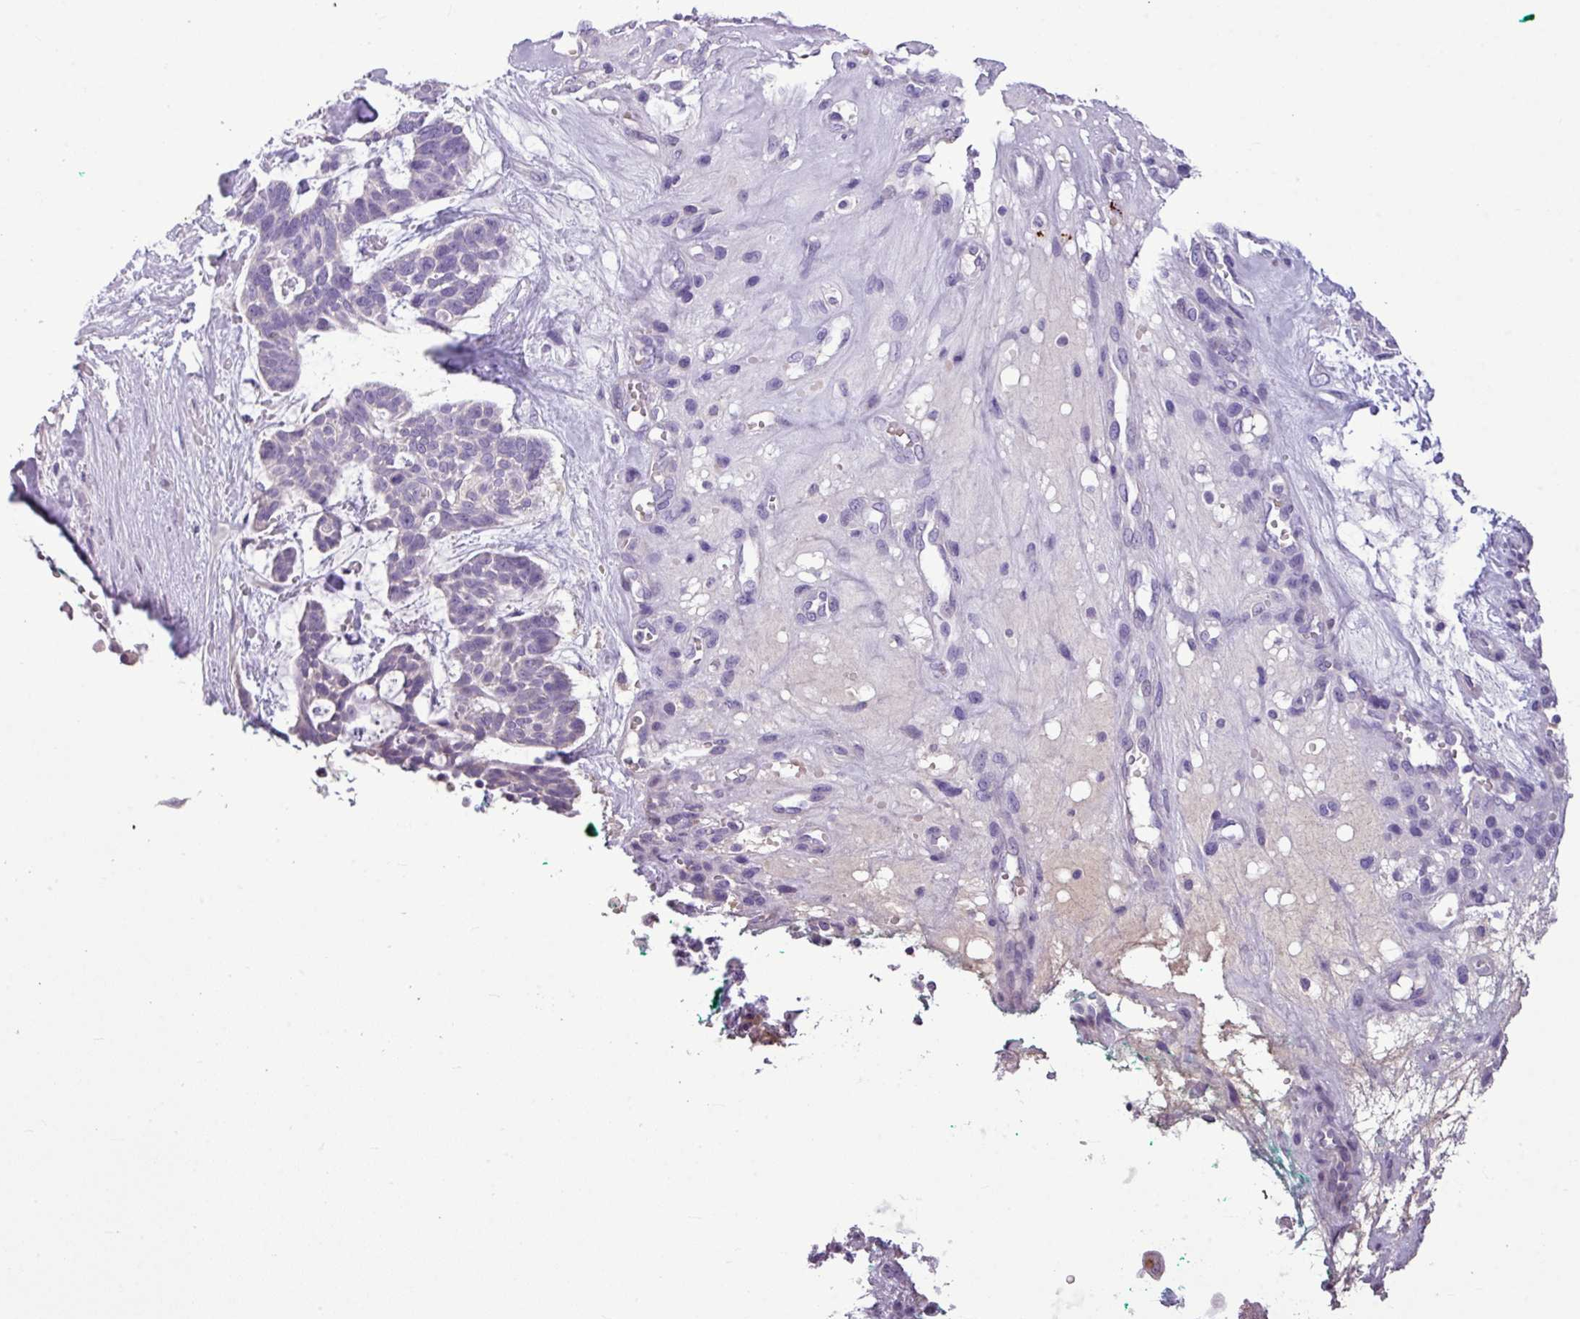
{"staining": {"intensity": "negative", "quantity": "none", "location": "none"}, "tissue": "skin cancer", "cell_type": "Tumor cells", "image_type": "cancer", "snomed": [{"axis": "morphology", "description": "Basal cell carcinoma"}, {"axis": "topography", "description": "Skin"}], "caption": "Immunohistochemical staining of human skin cancer exhibits no significant positivity in tumor cells.", "gene": "IL17A", "patient": {"sex": "male", "age": 88}}